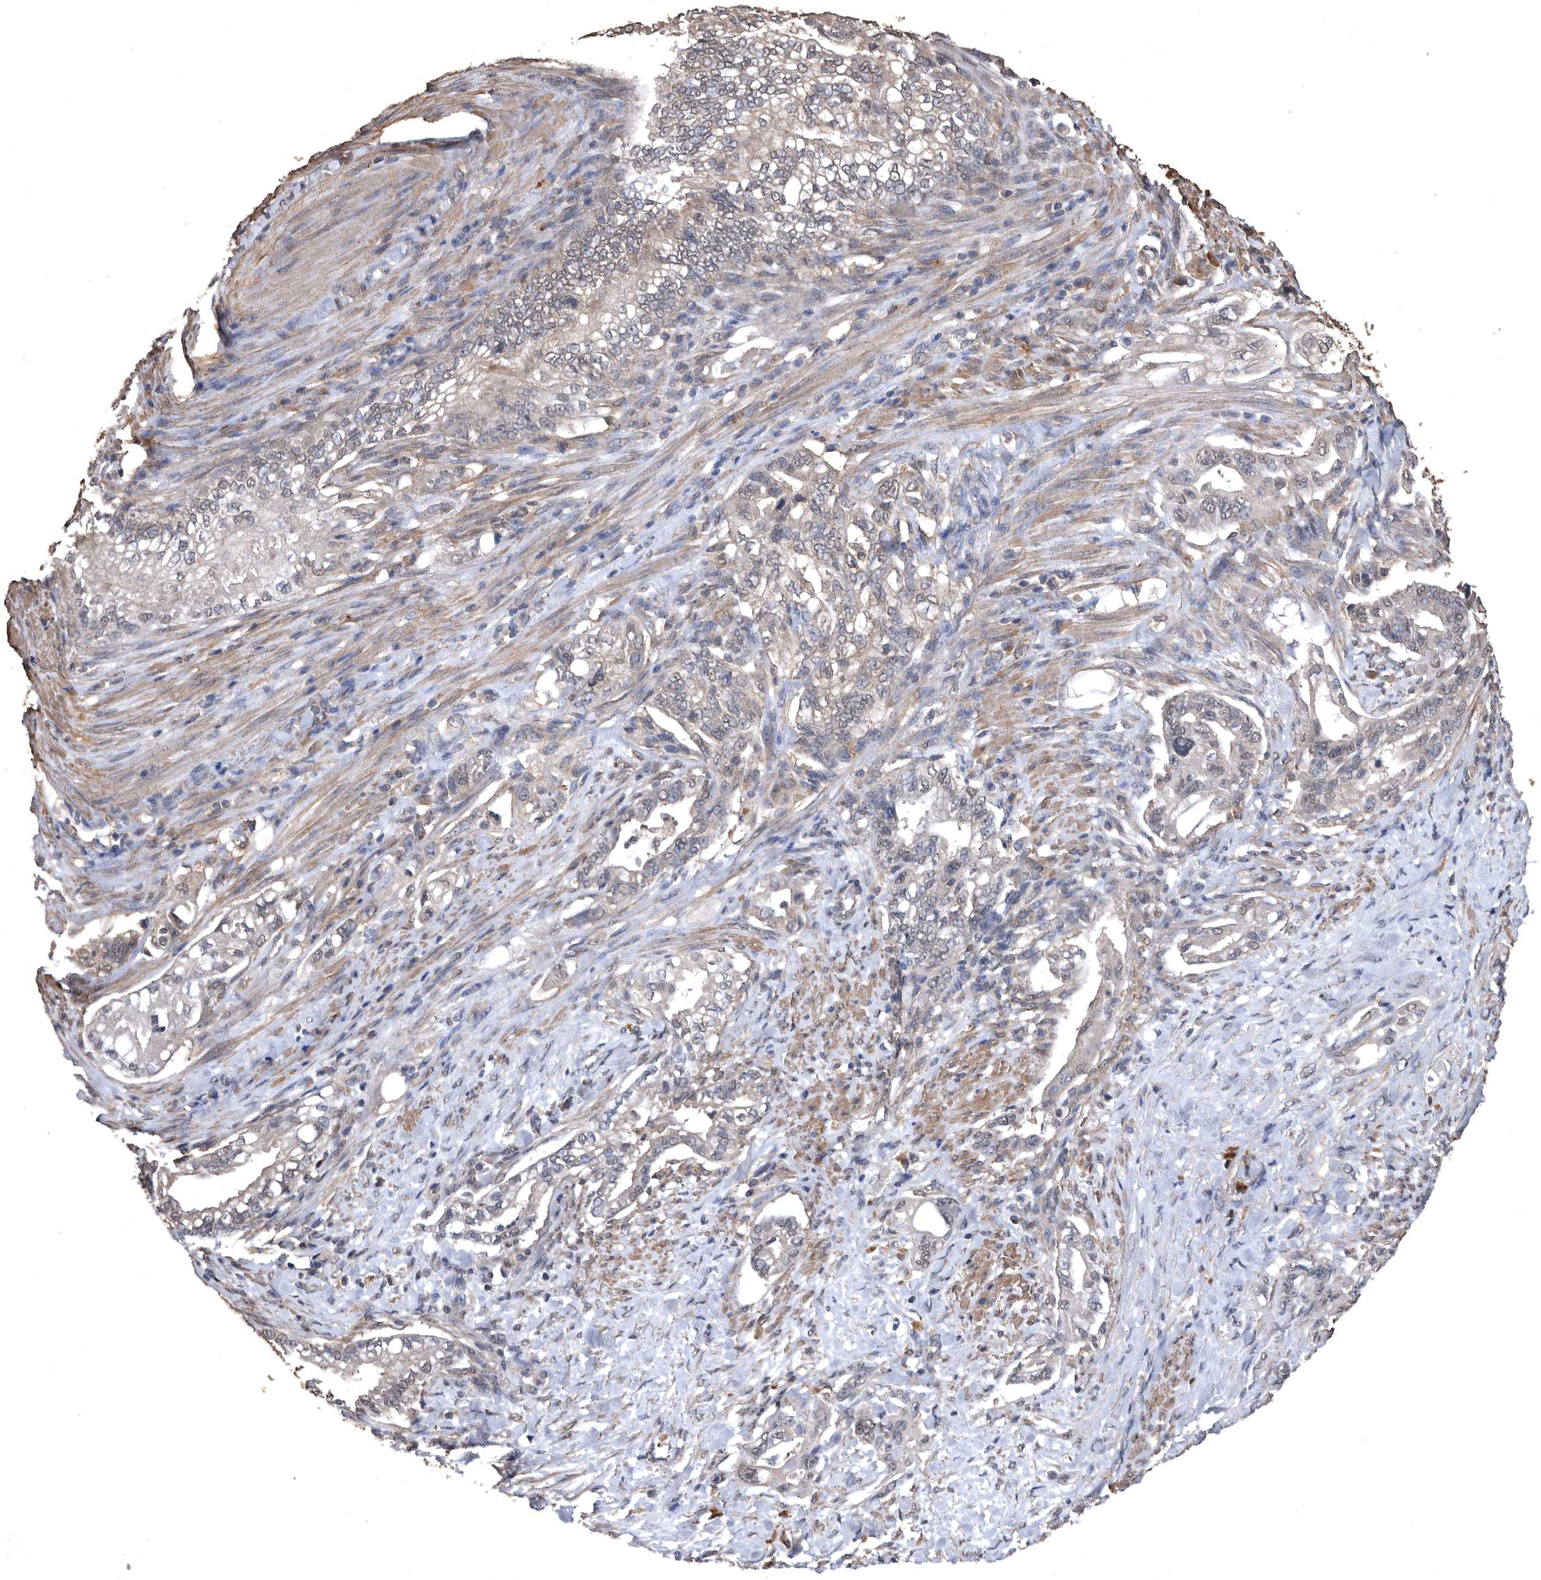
{"staining": {"intensity": "weak", "quantity": "25%-75%", "location": "cytoplasmic/membranous"}, "tissue": "pancreatic cancer", "cell_type": "Tumor cells", "image_type": "cancer", "snomed": [{"axis": "morphology", "description": "Normal tissue, NOS"}, {"axis": "topography", "description": "Pancreas"}], "caption": "Immunohistochemical staining of human pancreatic cancer reveals low levels of weak cytoplasmic/membranous expression in approximately 25%-75% of tumor cells.", "gene": "NRBP1", "patient": {"sex": "male", "age": 42}}